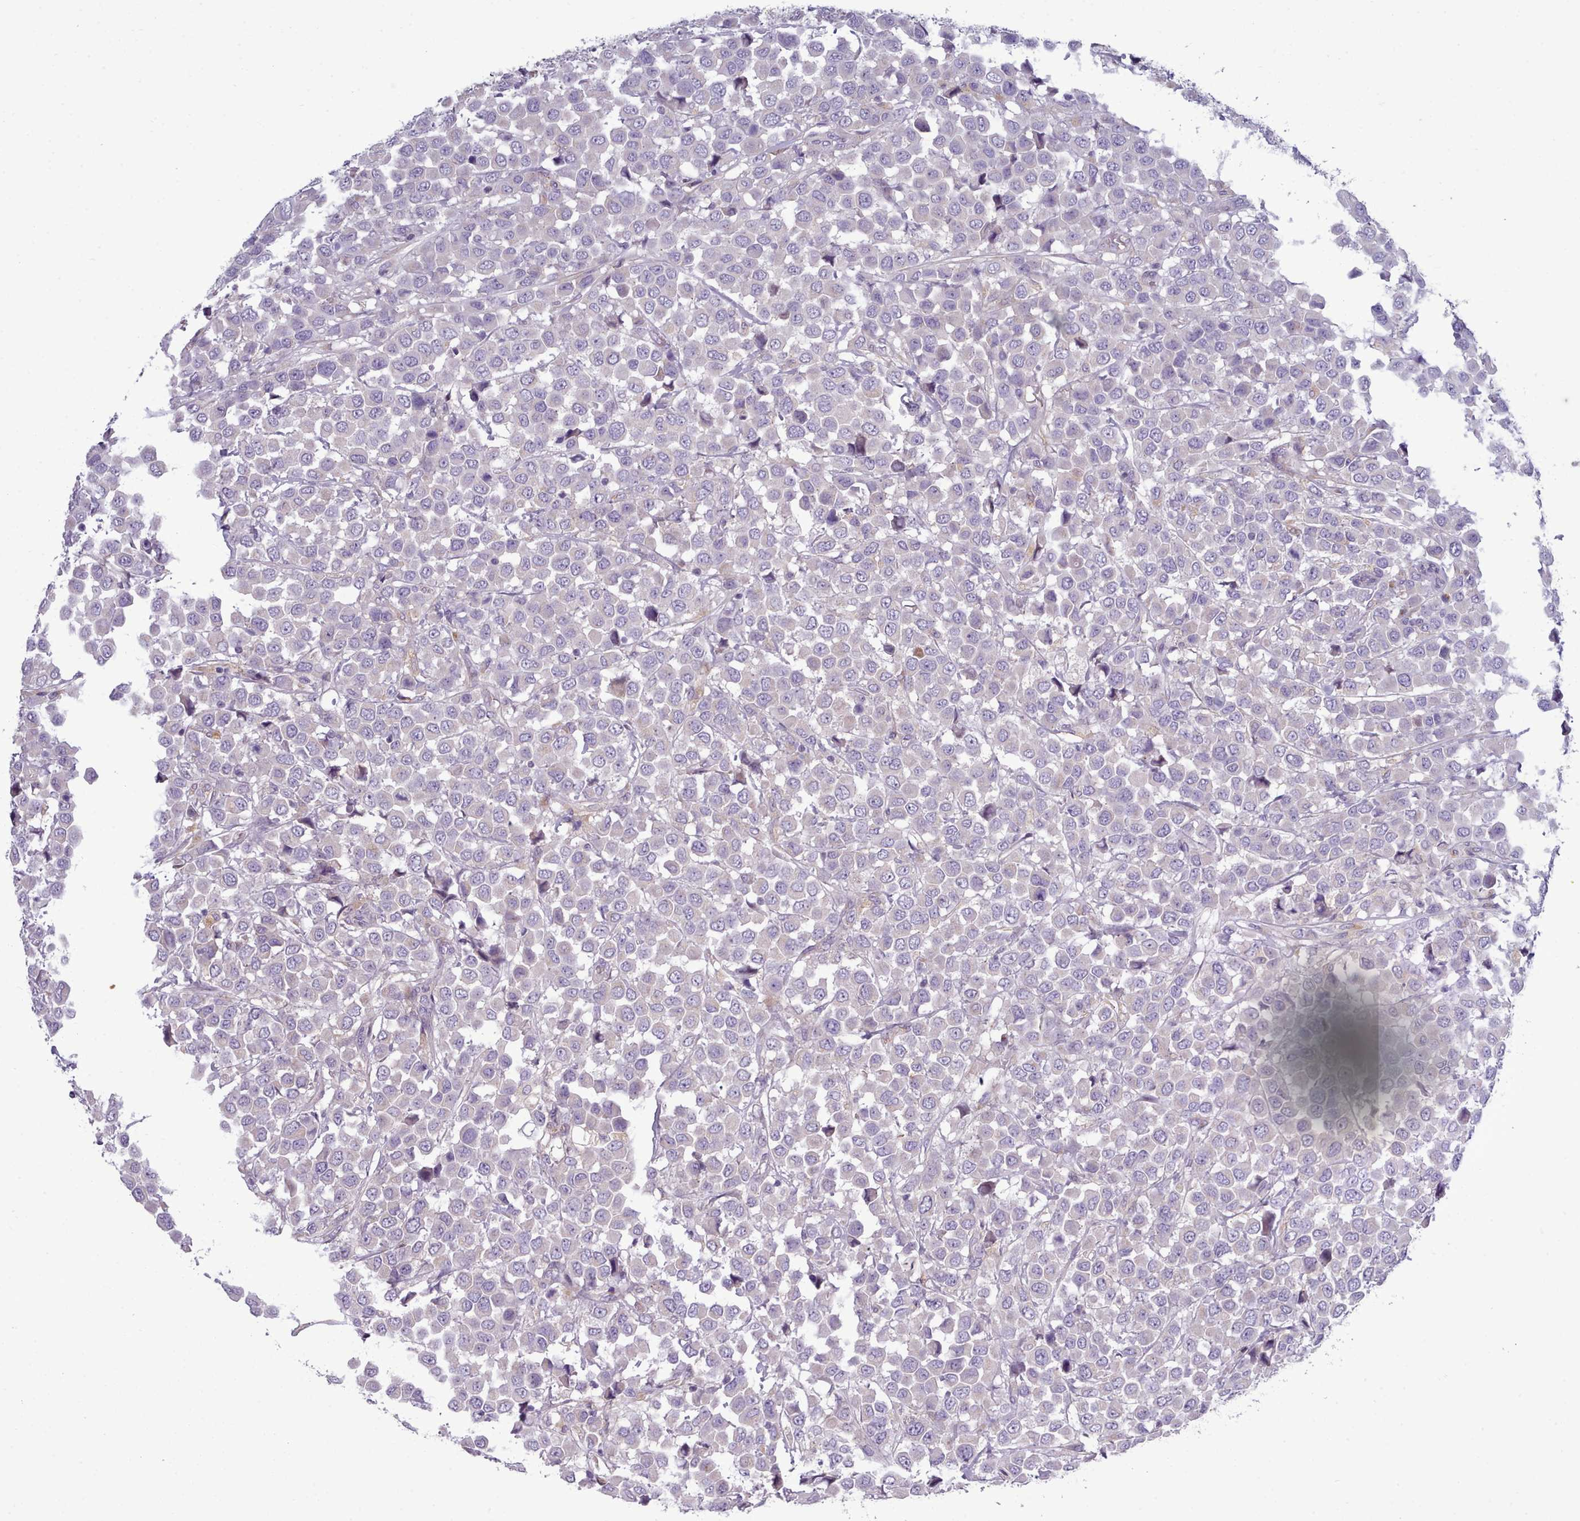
{"staining": {"intensity": "negative", "quantity": "none", "location": "none"}, "tissue": "breast cancer", "cell_type": "Tumor cells", "image_type": "cancer", "snomed": [{"axis": "morphology", "description": "Duct carcinoma"}, {"axis": "topography", "description": "Breast"}], "caption": "High magnification brightfield microscopy of breast intraductal carcinoma stained with DAB (3,3'-diaminobenzidine) (brown) and counterstained with hematoxylin (blue): tumor cells show no significant staining.", "gene": "MYRFL", "patient": {"sex": "female", "age": 61}}